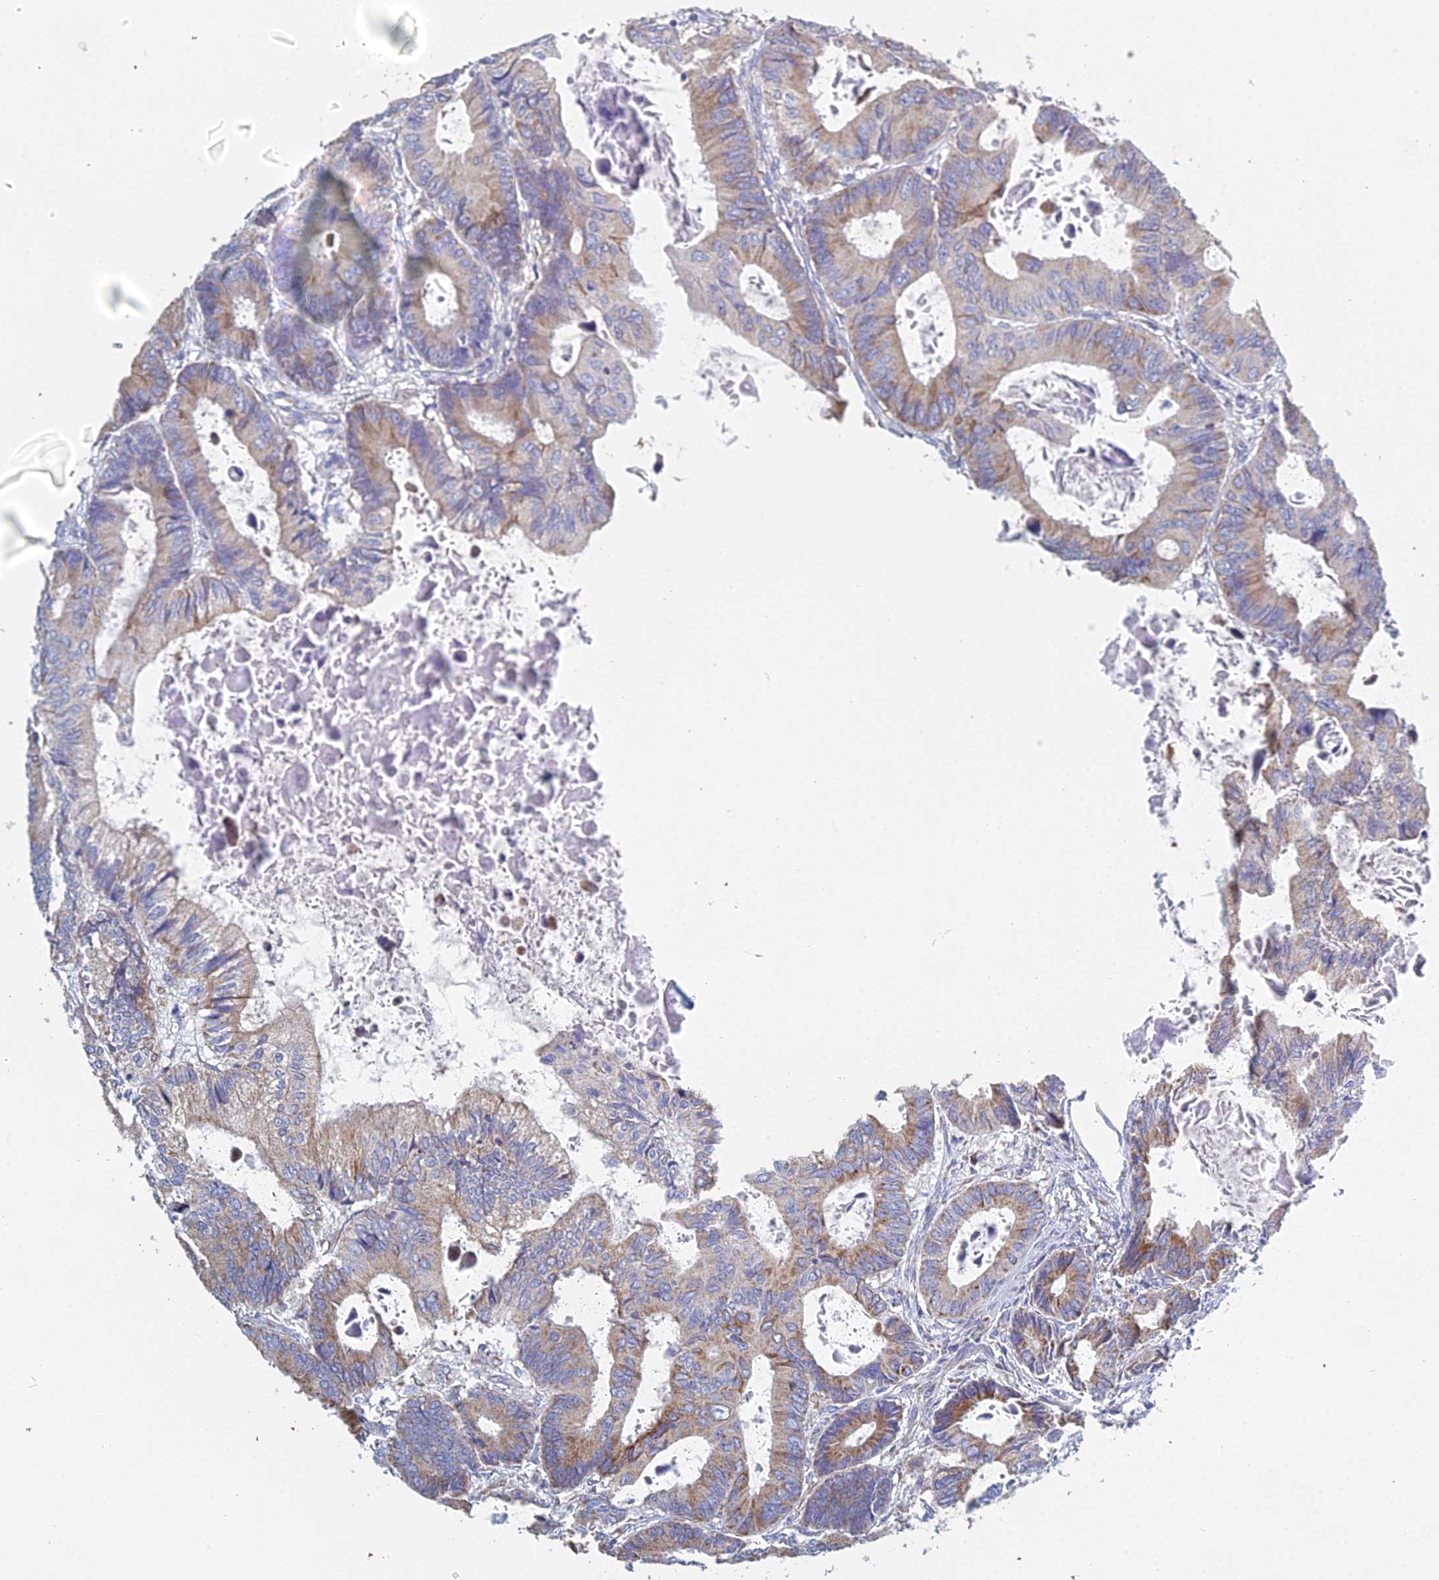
{"staining": {"intensity": "moderate", "quantity": "<25%", "location": "cytoplasmic/membranous"}, "tissue": "colorectal cancer", "cell_type": "Tumor cells", "image_type": "cancer", "snomed": [{"axis": "morphology", "description": "Adenocarcinoma, NOS"}, {"axis": "topography", "description": "Colon"}], "caption": "About <25% of tumor cells in colorectal adenocarcinoma reveal moderate cytoplasmic/membranous protein positivity as visualized by brown immunohistochemical staining.", "gene": "CRACR2B", "patient": {"sex": "male", "age": 85}}